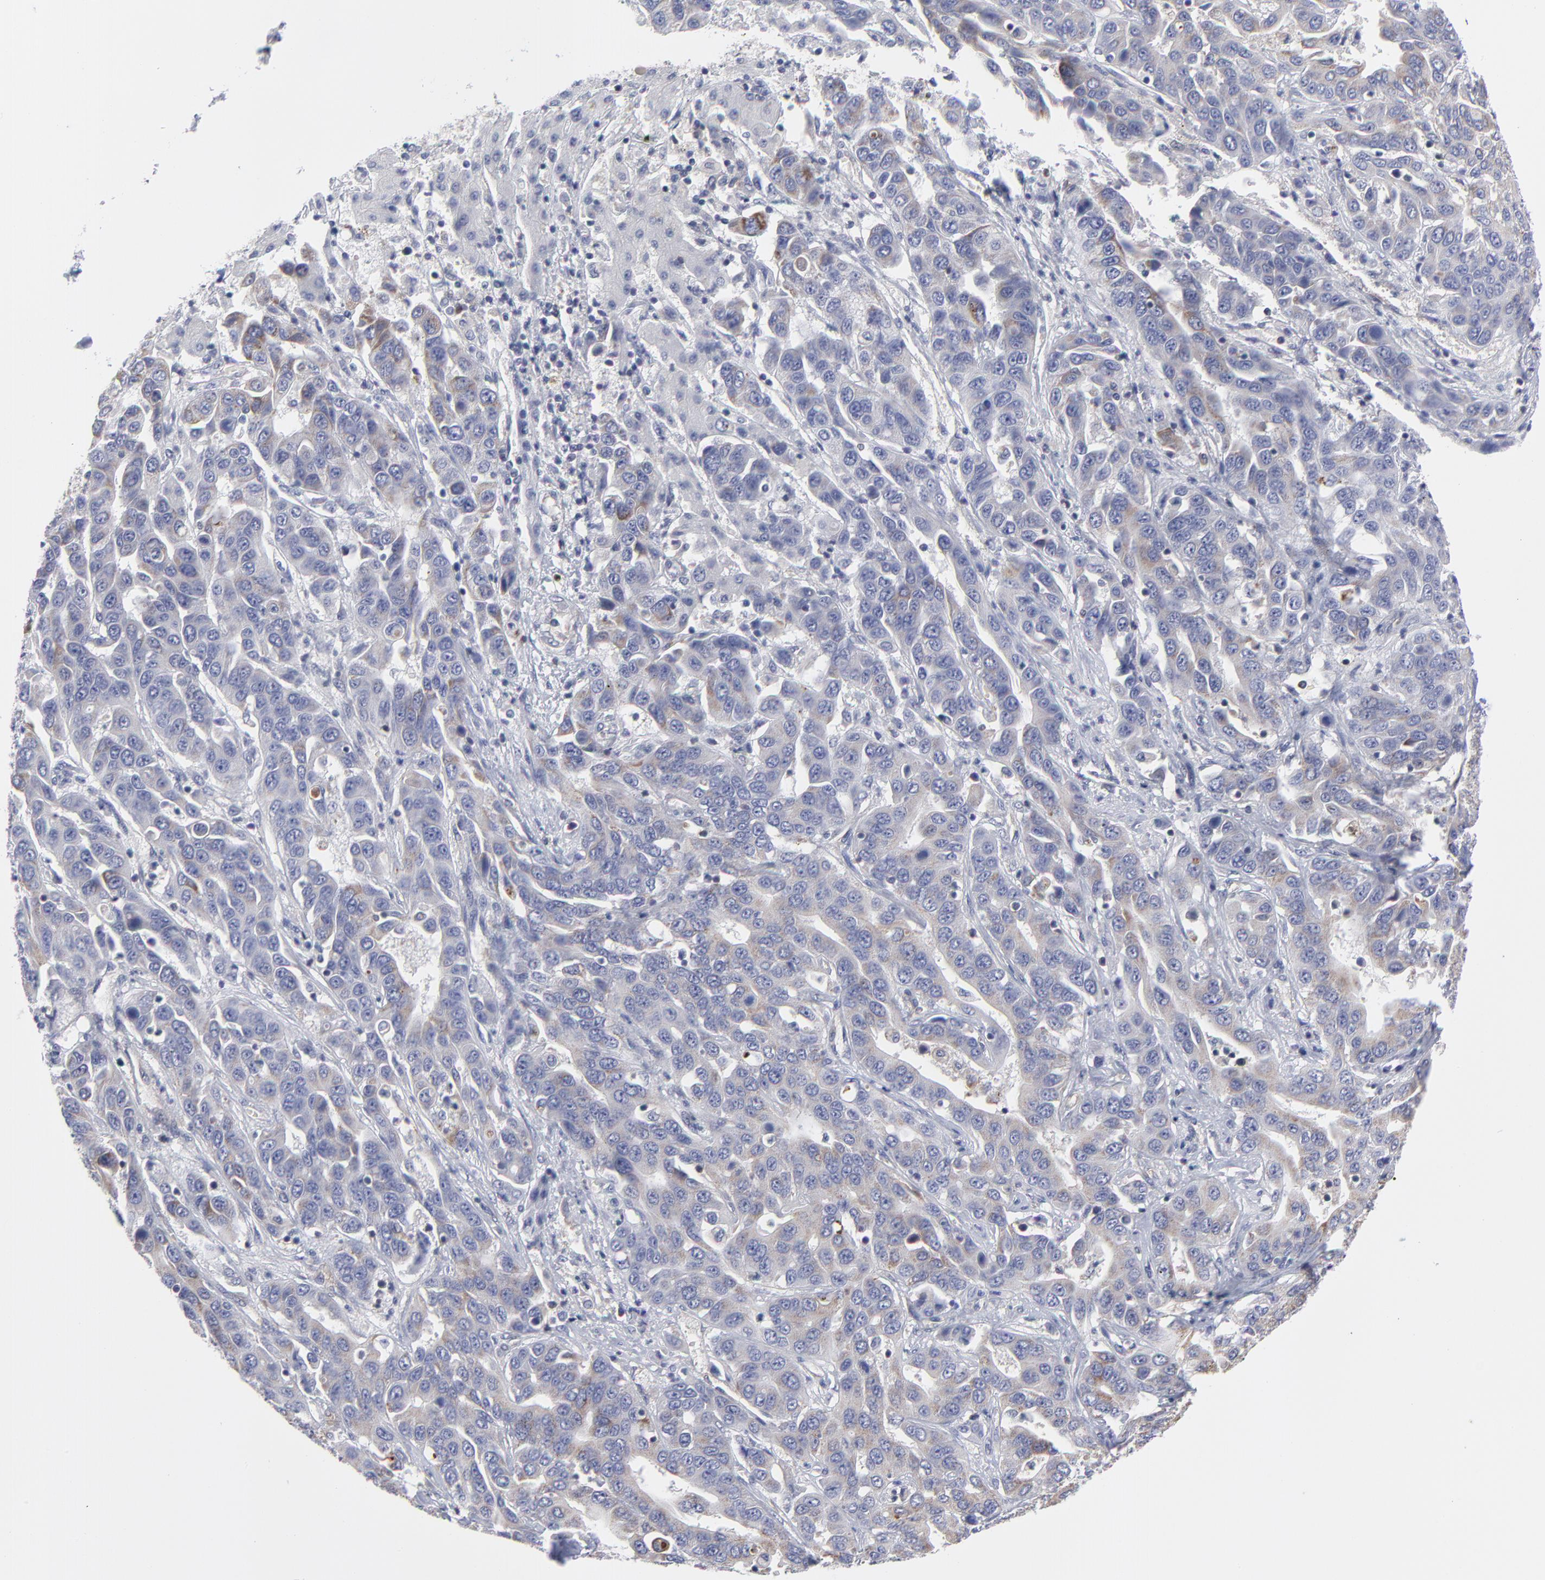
{"staining": {"intensity": "weak", "quantity": "<25%", "location": "cytoplasmic/membranous"}, "tissue": "liver cancer", "cell_type": "Tumor cells", "image_type": "cancer", "snomed": [{"axis": "morphology", "description": "Cholangiocarcinoma"}, {"axis": "topography", "description": "Liver"}], "caption": "The image displays no staining of tumor cells in liver cancer (cholangiocarcinoma).", "gene": "NFKBIA", "patient": {"sex": "female", "age": 52}}